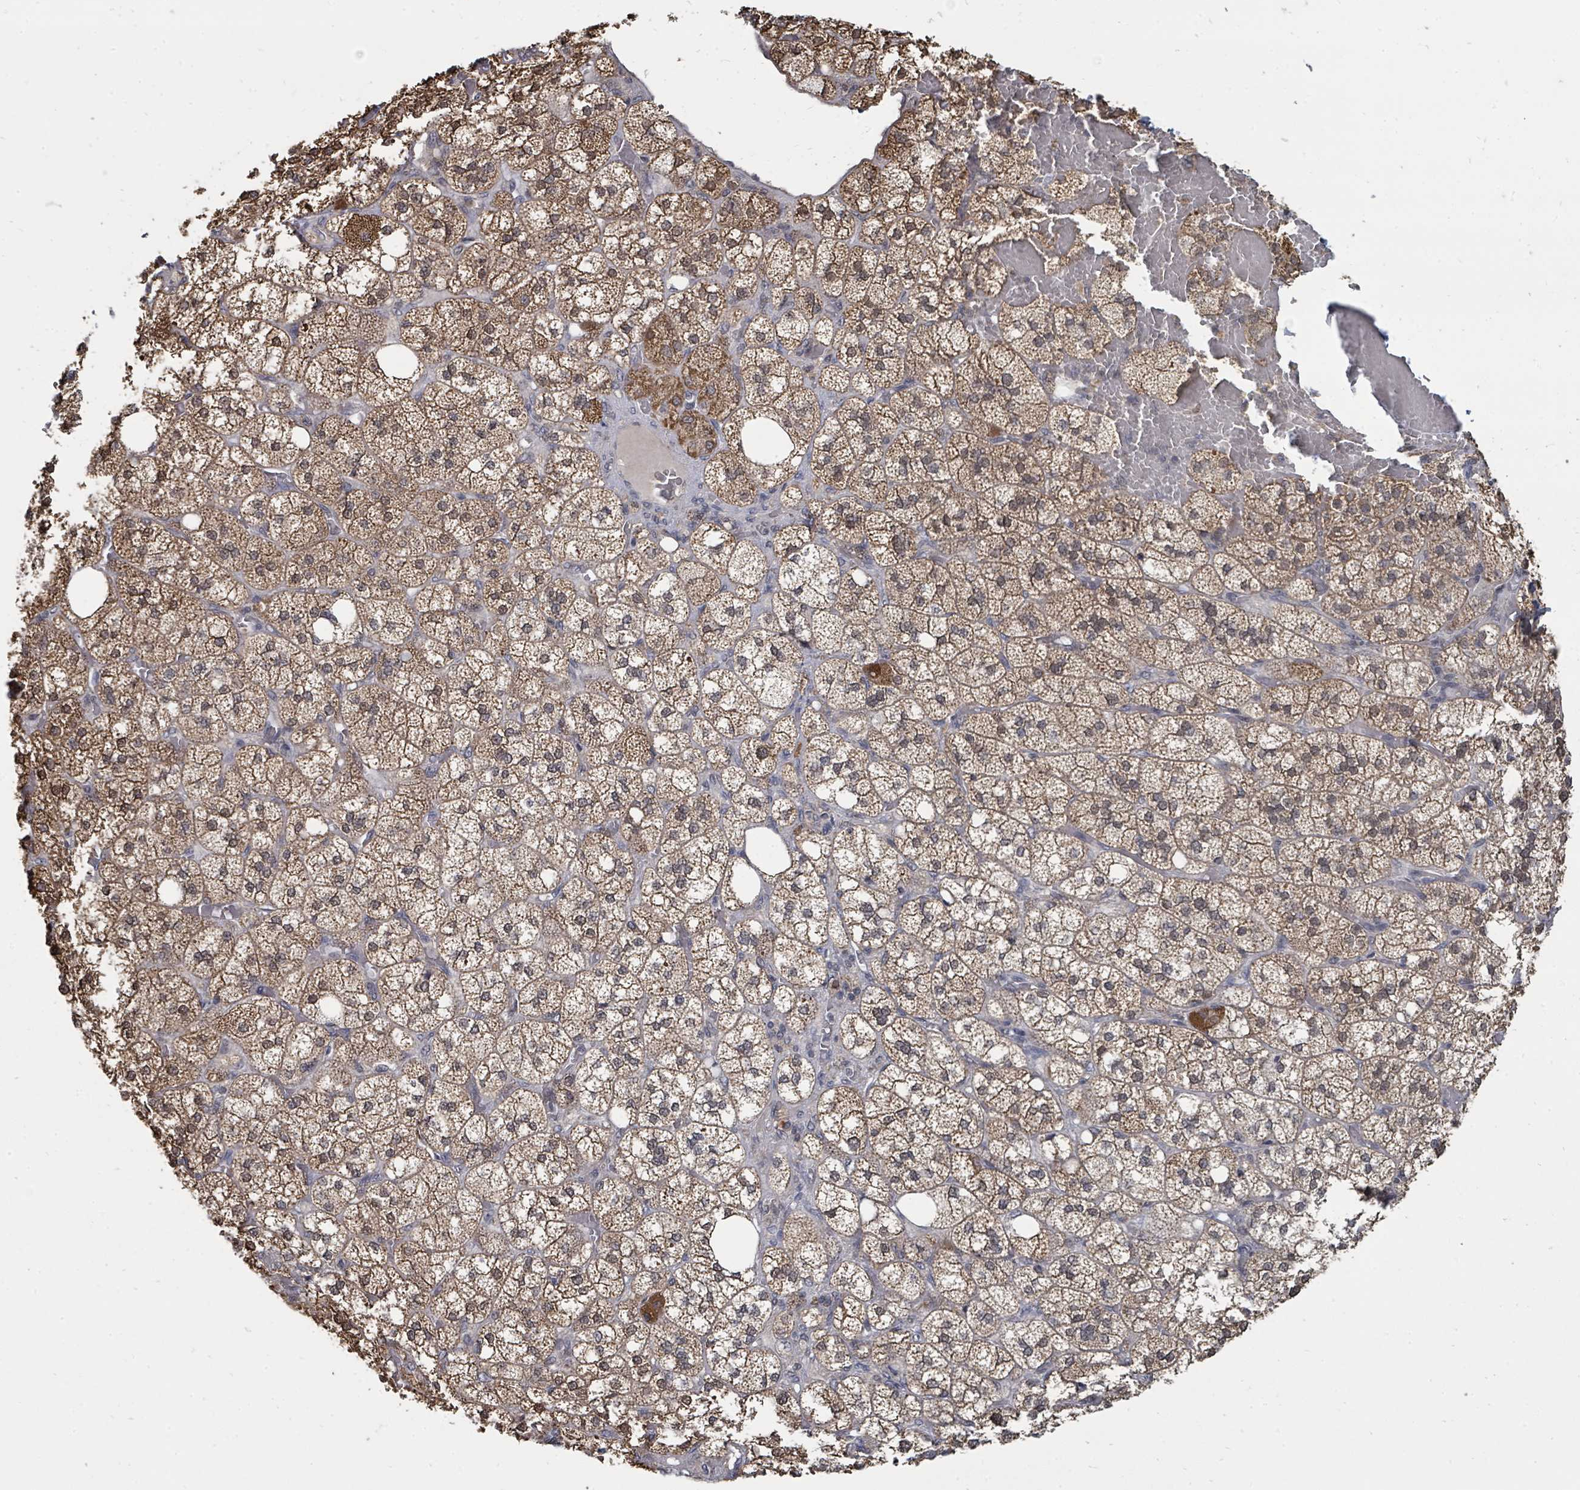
{"staining": {"intensity": "moderate", "quantity": ">75%", "location": "cytoplasmic/membranous,nuclear"}, "tissue": "adrenal gland", "cell_type": "Glandular cells", "image_type": "normal", "snomed": [{"axis": "morphology", "description": "Normal tissue, NOS"}, {"axis": "topography", "description": "Adrenal gland"}], "caption": "Immunohistochemistry (IHC) (DAB (3,3'-diaminobenzidine)) staining of benign adrenal gland exhibits moderate cytoplasmic/membranous,nuclear protein positivity in about >75% of glandular cells.", "gene": "MAGOHB", "patient": {"sex": "male", "age": 61}}